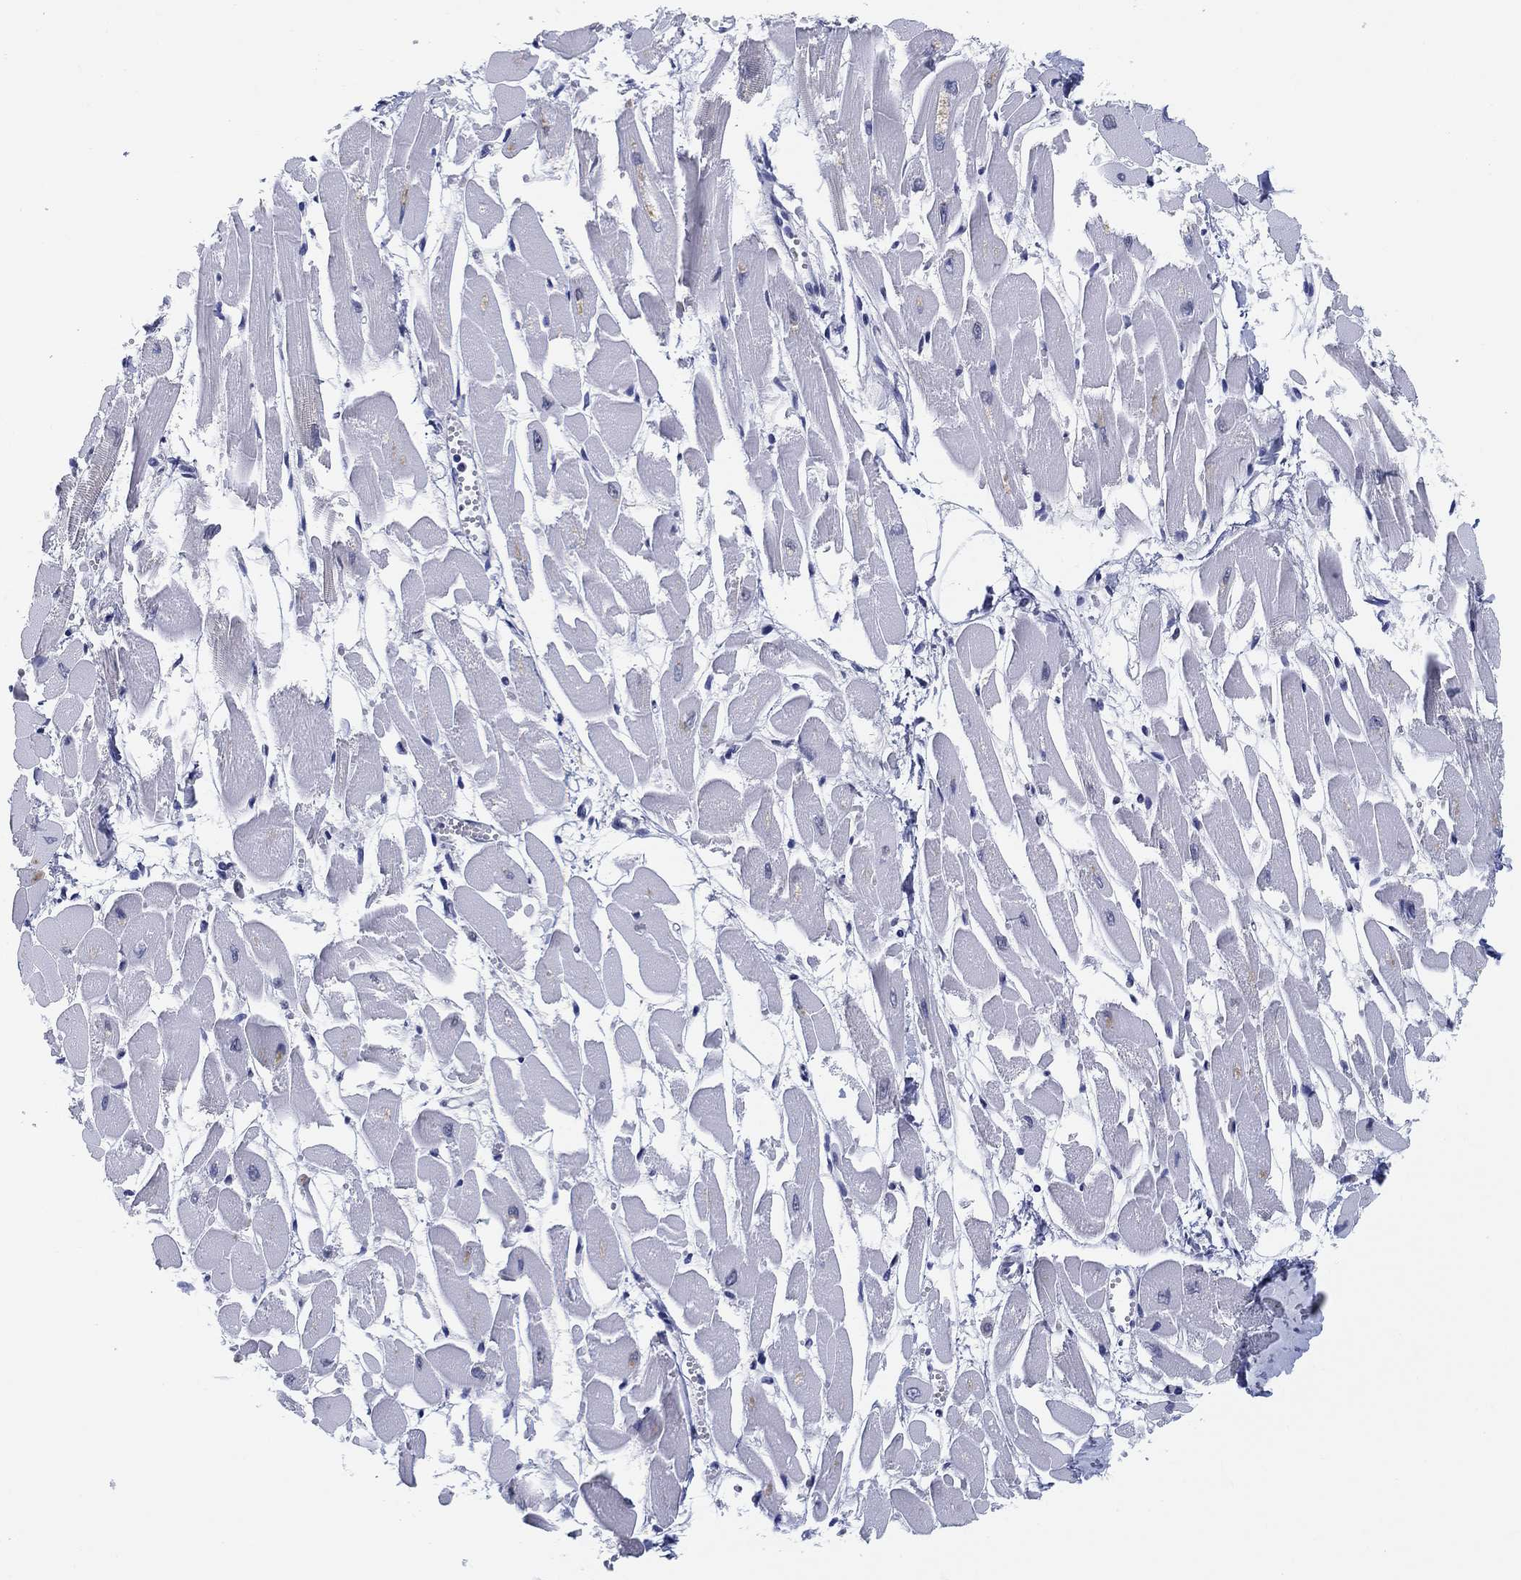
{"staining": {"intensity": "negative", "quantity": "none", "location": "none"}, "tissue": "heart muscle", "cell_type": "Cardiomyocytes", "image_type": "normal", "snomed": [{"axis": "morphology", "description": "Normal tissue, NOS"}, {"axis": "topography", "description": "Heart"}], "caption": "This micrograph is of normal heart muscle stained with IHC to label a protein in brown with the nuclei are counter-stained blue. There is no expression in cardiomyocytes.", "gene": "OTUB2", "patient": {"sex": "female", "age": 52}}